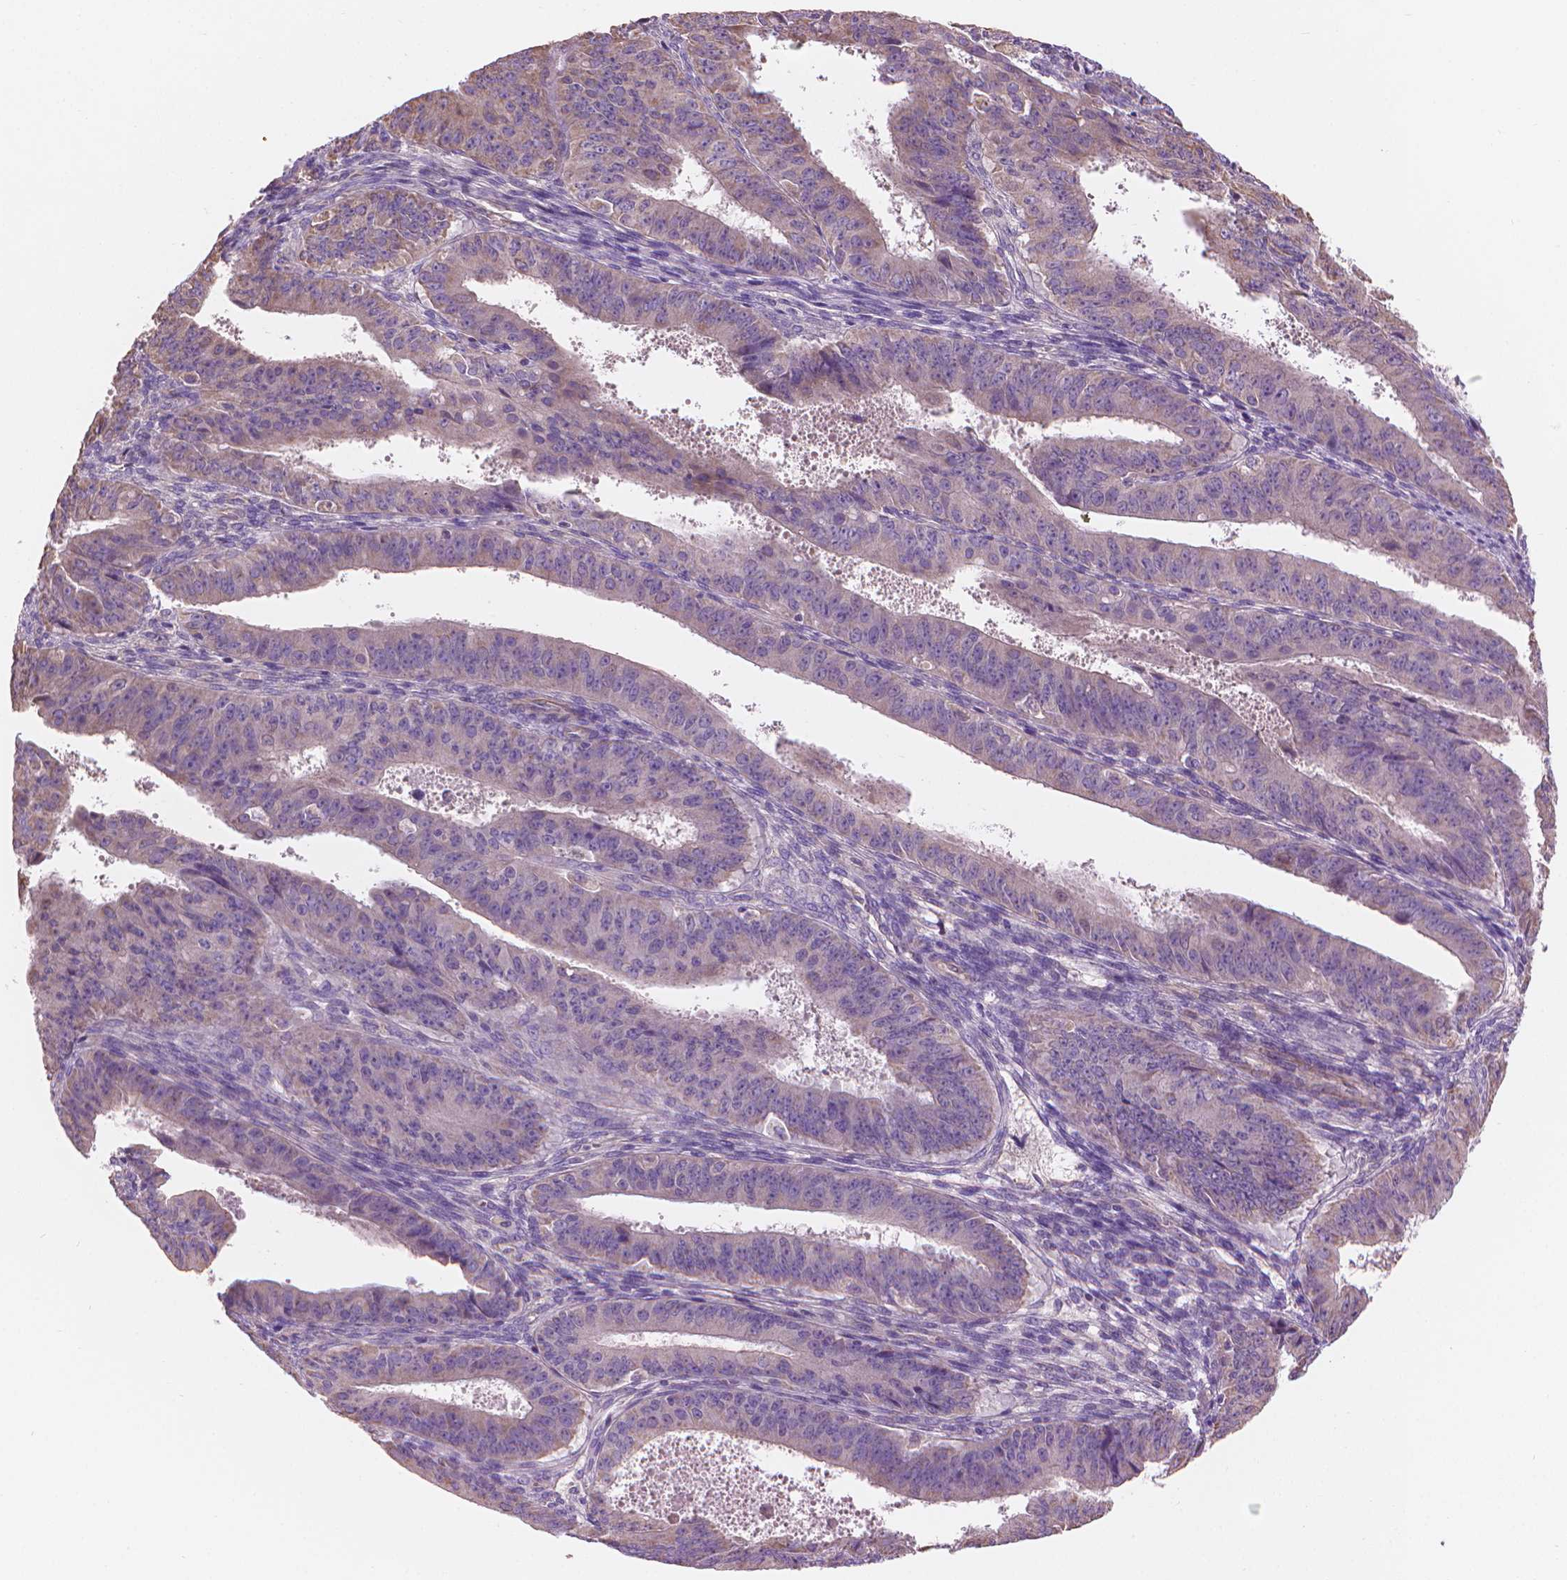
{"staining": {"intensity": "negative", "quantity": "none", "location": "none"}, "tissue": "ovarian cancer", "cell_type": "Tumor cells", "image_type": "cancer", "snomed": [{"axis": "morphology", "description": "Carcinoma, endometroid"}, {"axis": "topography", "description": "Ovary"}], "caption": "Ovarian cancer stained for a protein using immunohistochemistry (IHC) demonstrates no staining tumor cells.", "gene": "TTC29", "patient": {"sex": "female", "age": 42}}